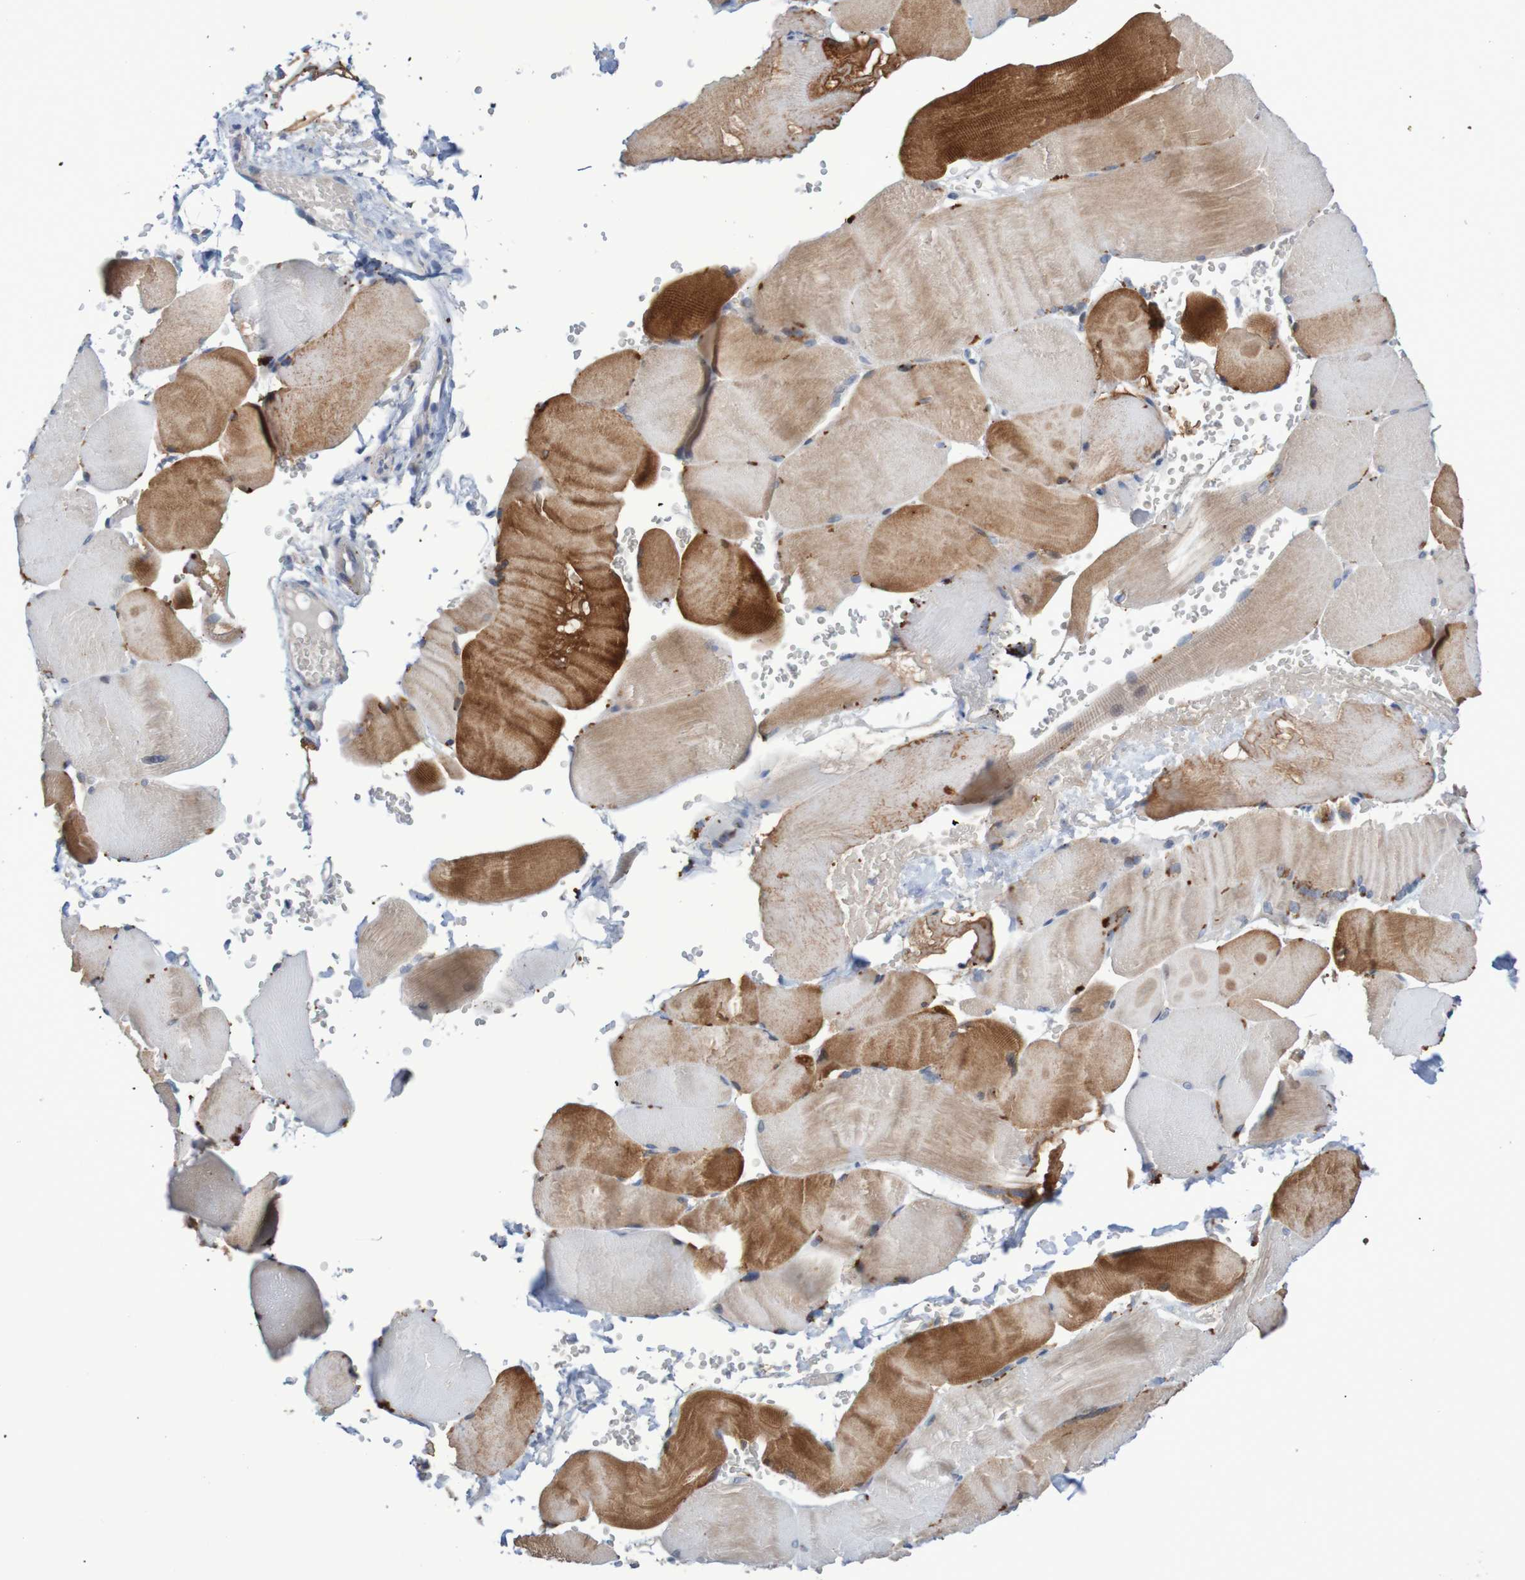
{"staining": {"intensity": "moderate", "quantity": ">75%", "location": "cytoplasmic/membranous"}, "tissue": "skeletal muscle", "cell_type": "Myocytes", "image_type": "normal", "snomed": [{"axis": "morphology", "description": "Normal tissue, NOS"}, {"axis": "topography", "description": "Skin"}, {"axis": "topography", "description": "Skeletal muscle"}], "caption": "About >75% of myocytes in unremarkable skeletal muscle display moderate cytoplasmic/membranous protein staining as visualized by brown immunohistochemical staining.", "gene": "FBP1", "patient": {"sex": "male", "age": 83}}